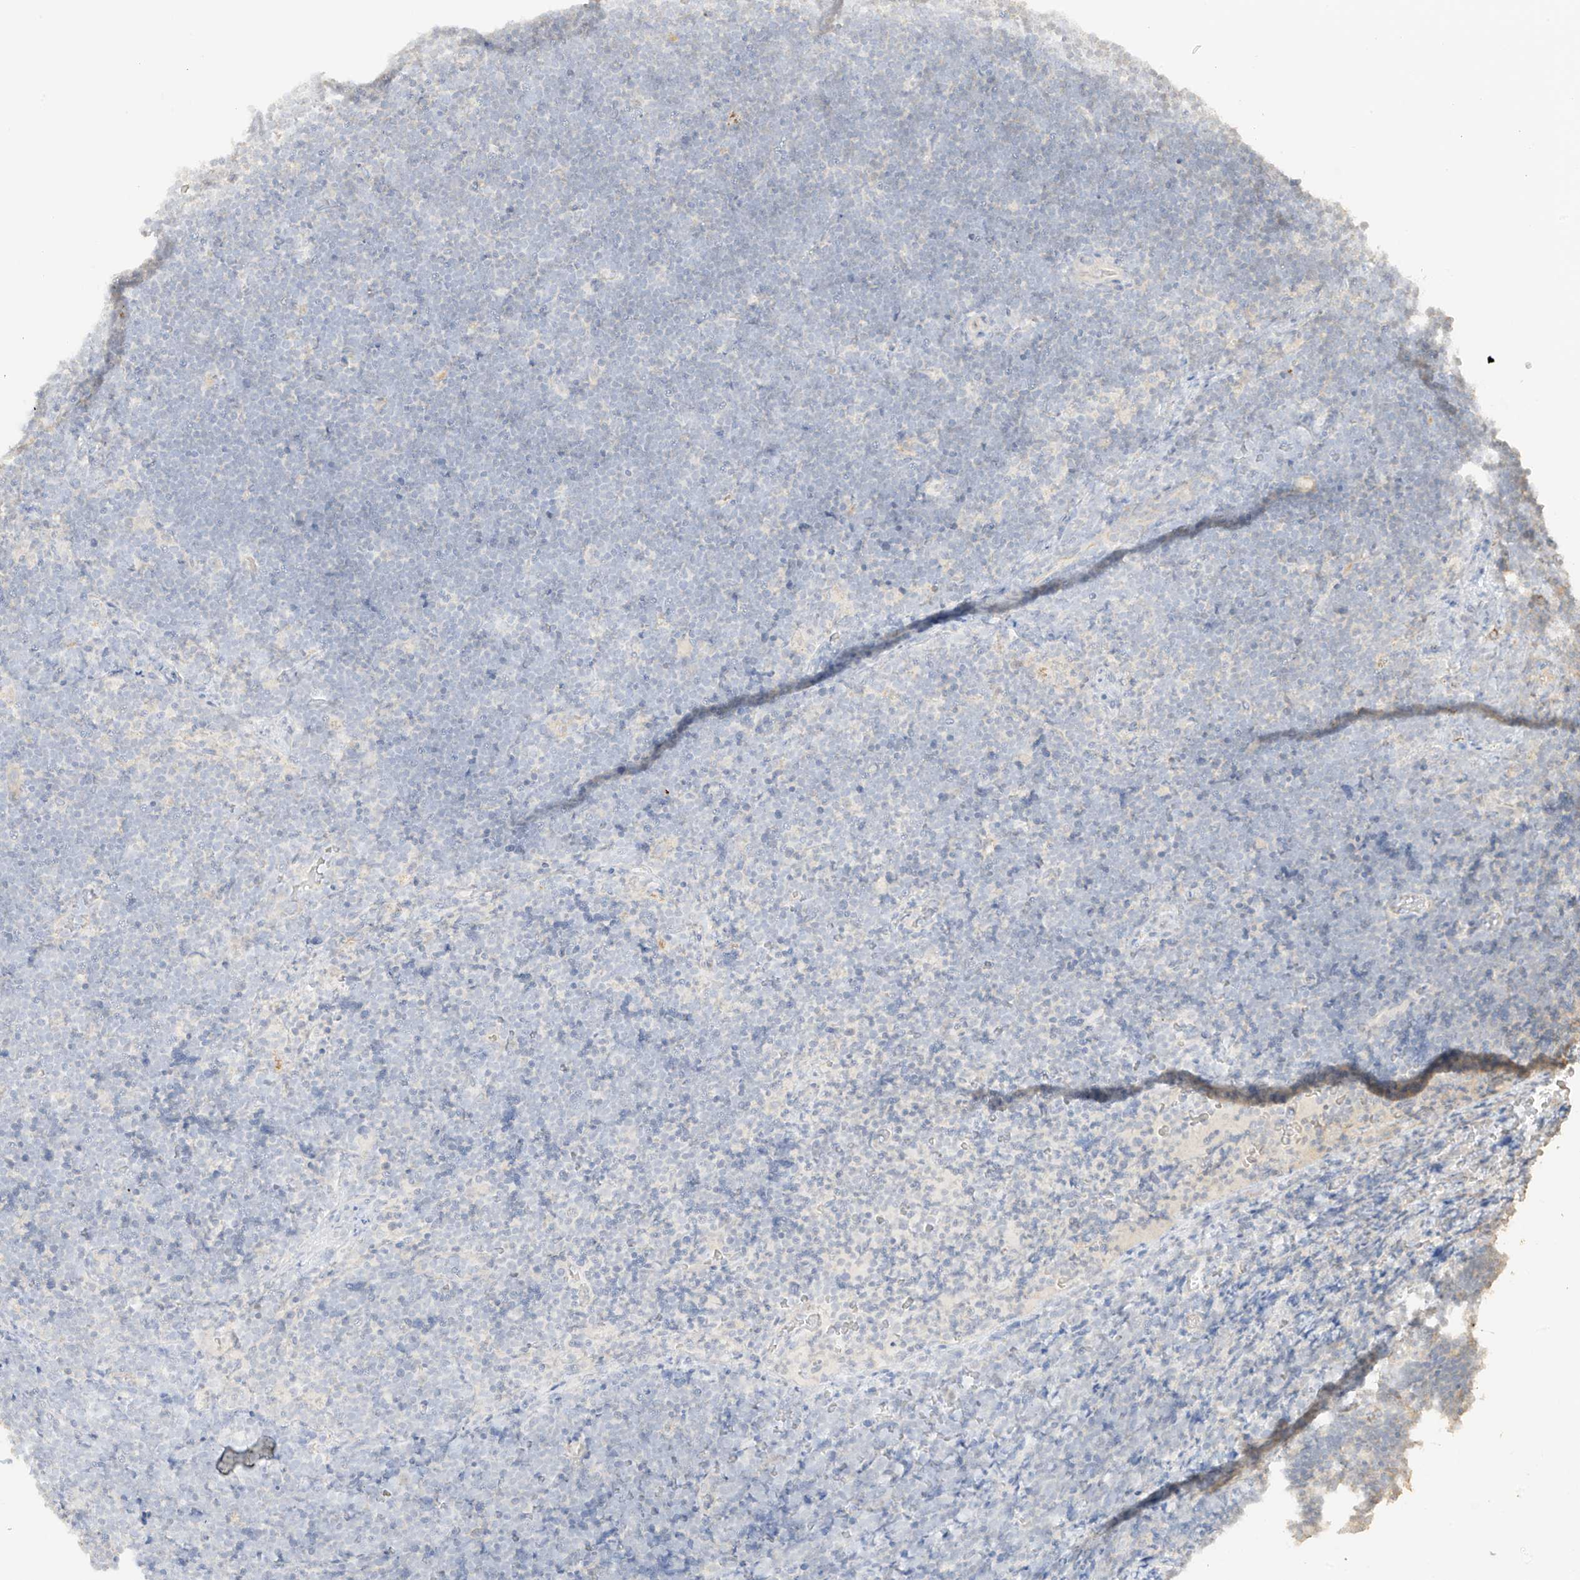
{"staining": {"intensity": "negative", "quantity": "none", "location": "none"}, "tissue": "lymphoma", "cell_type": "Tumor cells", "image_type": "cancer", "snomed": [{"axis": "morphology", "description": "Malignant lymphoma, non-Hodgkin's type, High grade"}, {"axis": "topography", "description": "Lymph node"}], "caption": "Tumor cells are negative for brown protein staining in malignant lymphoma, non-Hodgkin's type (high-grade). (Immunohistochemistry (ihc), brightfield microscopy, high magnification).", "gene": "ZBTB41", "patient": {"sex": "male", "age": 13}}